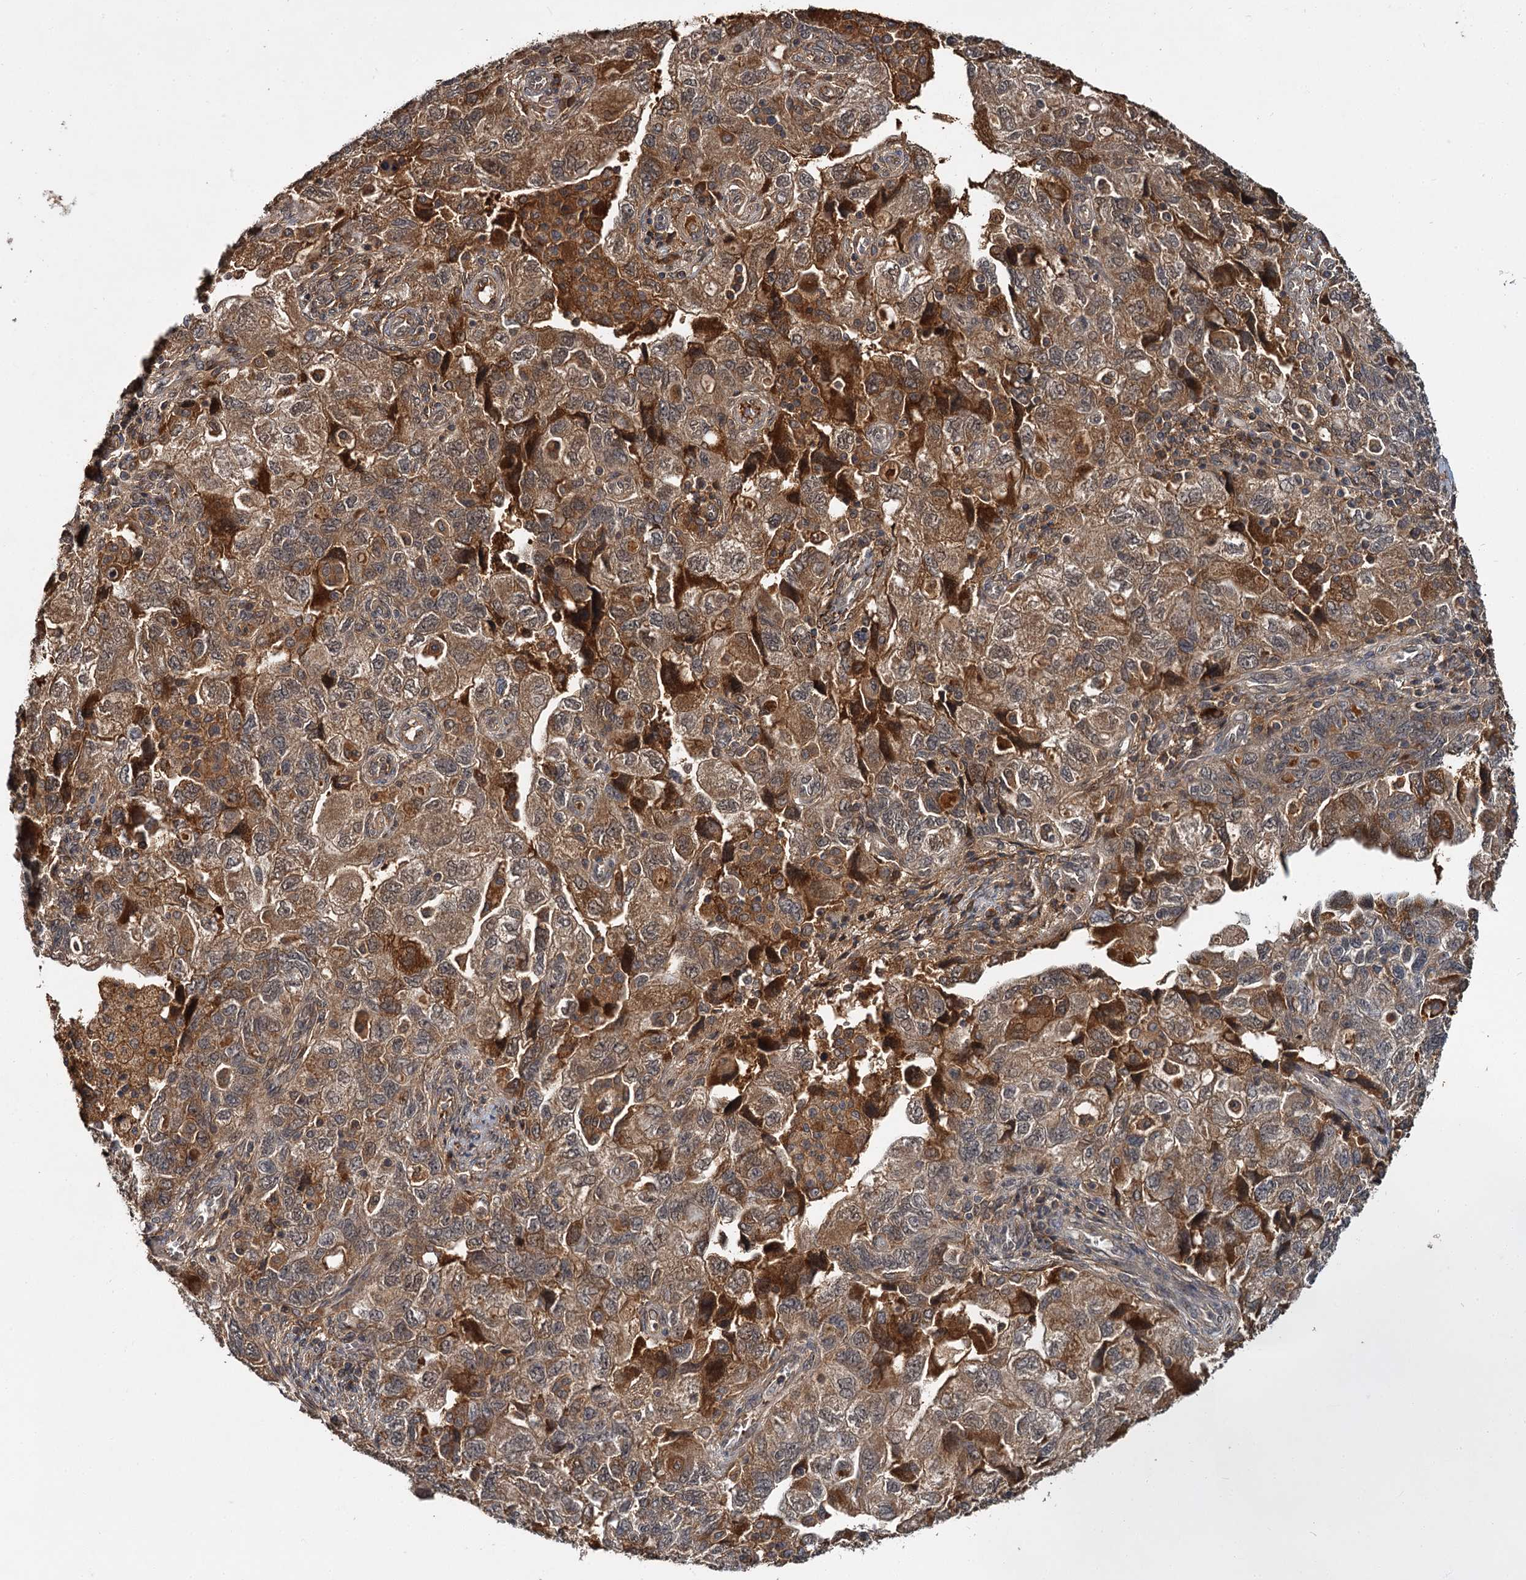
{"staining": {"intensity": "moderate", "quantity": ">75%", "location": "cytoplasmic/membranous"}, "tissue": "ovarian cancer", "cell_type": "Tumor cells", "image_type": "cancer", "snomed": [{"axis": "morphology", "description": "Carcinoma, NOS"}, {"axis": "morphology", "description": "Cystadenocarcinoma, serous, NOS"}, {"axis": "topography", "description": "Ovary"}], "caption": "Protein staining displays moderate cytoplasmic/membranous staining in about >75% of tumor cells in ovarian cancer (serous cystadenocarcinoma). (brown staining indicates protein expression, while blue staining denotes nuclei).", "gene": "MBD6", "patient": {"sex": "female", "age": 69}}